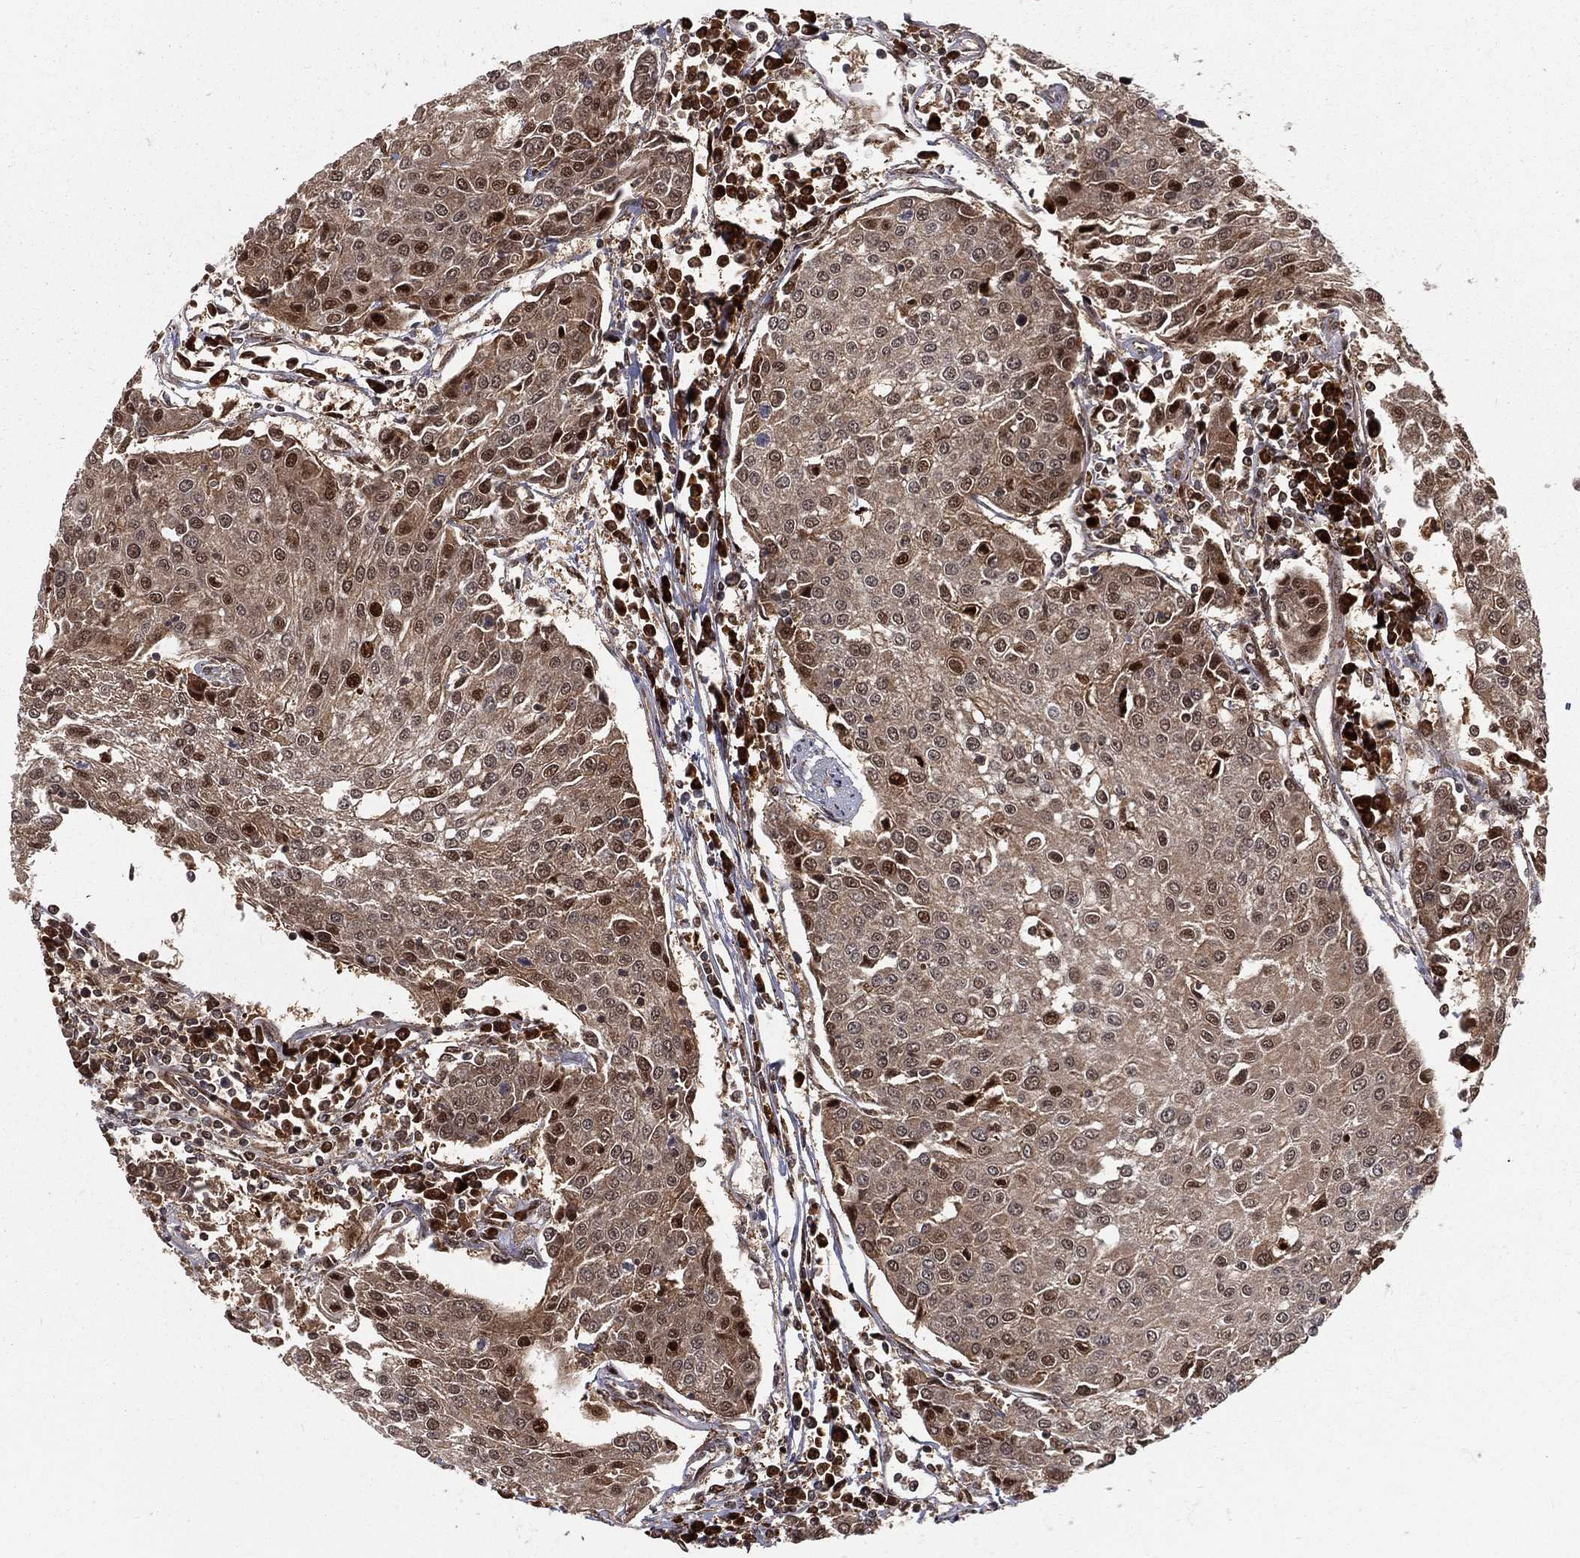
{"staining": {"intensity": "strong", "quantity": "25%-75%", "location": "cytoplasmic/membranous,nuclear"}, "tissue": "urothelial cancer", "cell_type": "Tumor cells", "image_type": "cancer", "snomed": [{"axis": "morphology", "description": "Urothelial carcinoma, High grade"}, {"axis": "topography", "description": "Urinary bladder"}], "caption": "Protein expression by immunohistochemistry reveals strong cytoplasmic/membranous and nuclear positivity in approximately 25%-75% of tumor cells in high-grade urothelial carcinoma. (Stains: DAB (3,3'-diaminobenzidine) in brown, nuclei in blue, Microscopy: brightfield microscopy at high magnification).", "gene": "MDM2", "patient": {"sex": "female", "age": 85}}